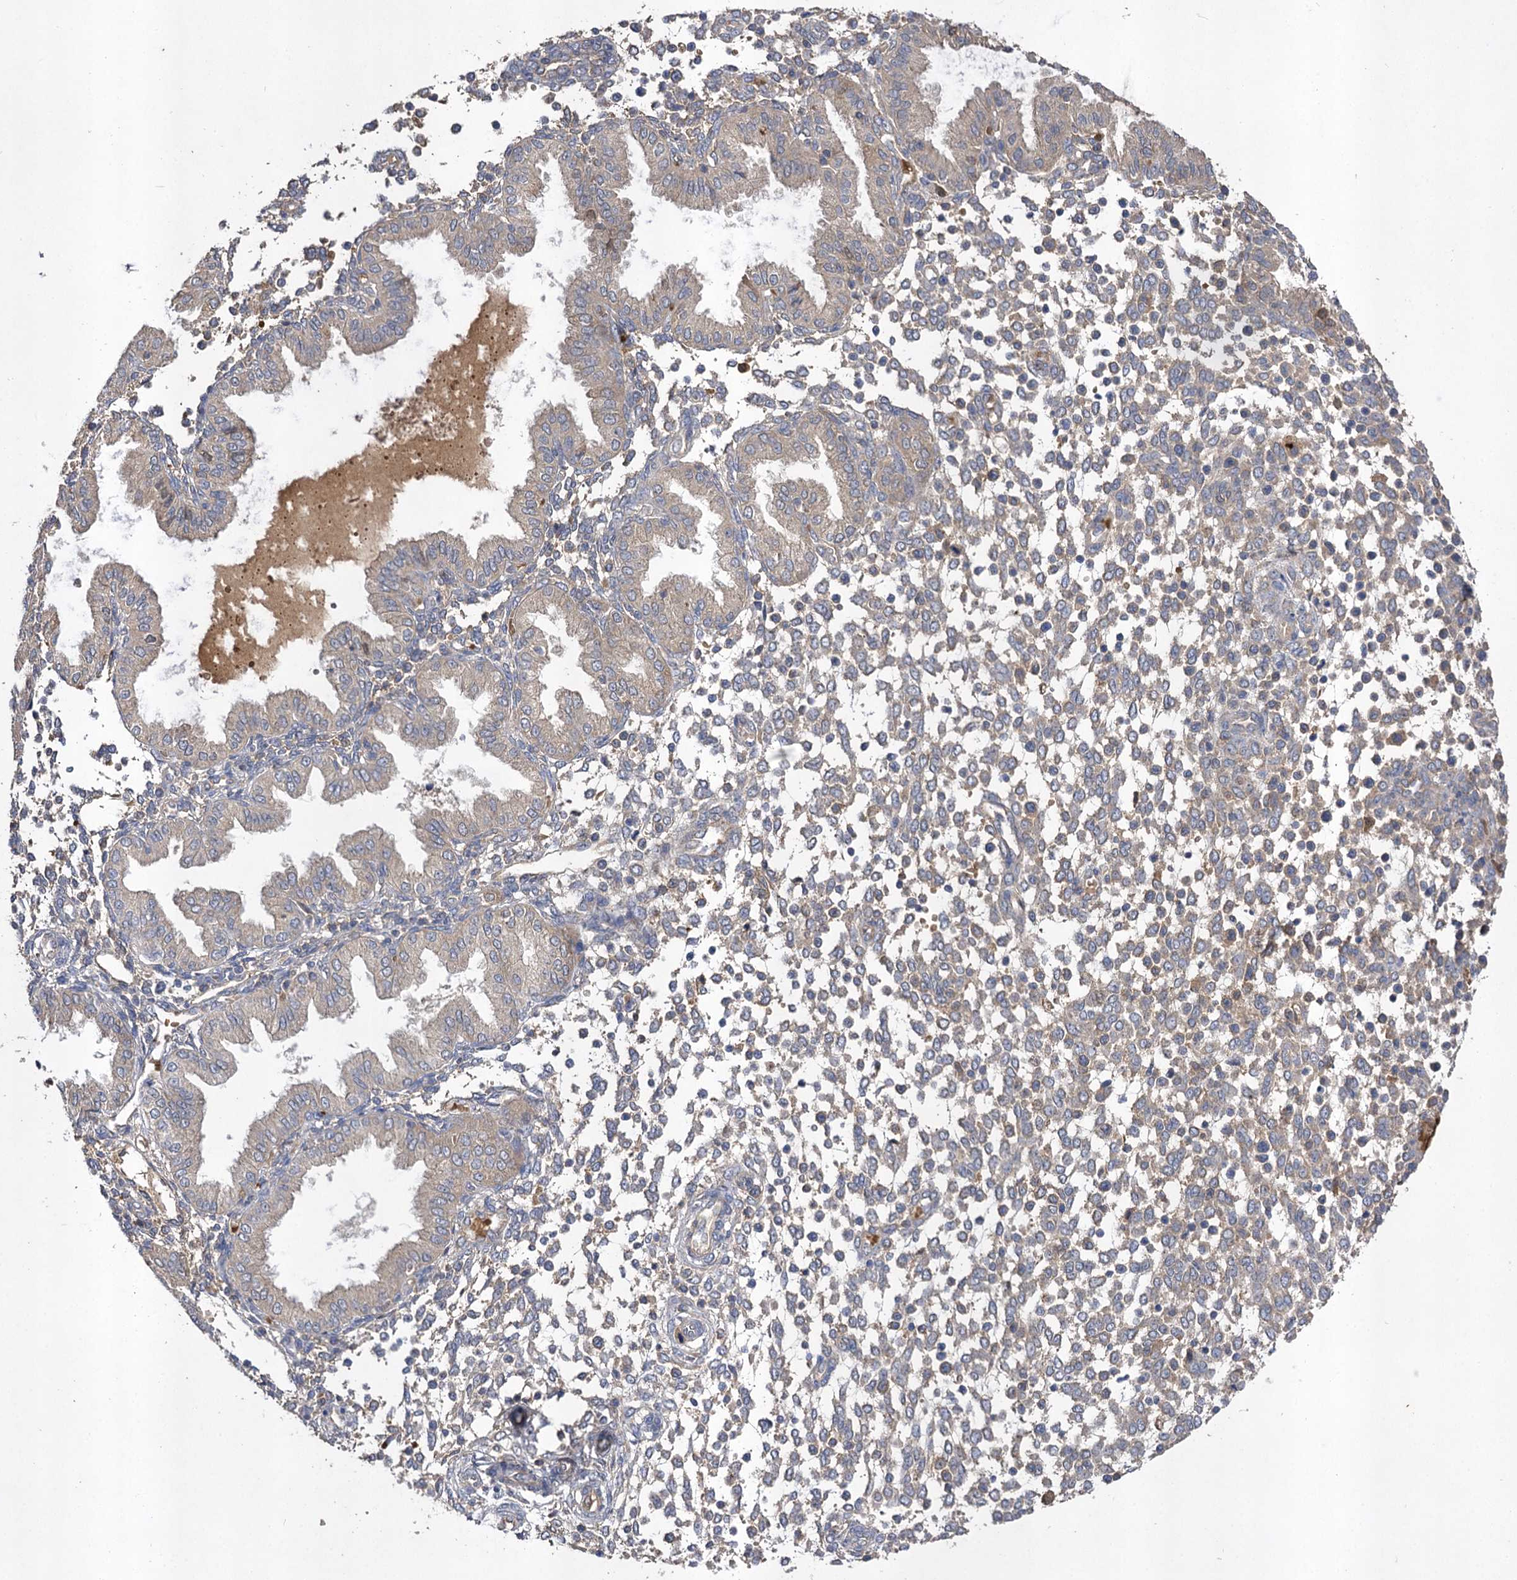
{"staining": {"intensity": "weak", "quantity": "<25%", "location": "cytoplasmic/membranous"}, "tissue": "endometrium", "cell_type": "Cells in endometrial stroma", "image_type": "normal", "snomed": [{"axis": "morphology", "description": "Normal tissue, NOS"}, {"axis": "topography", "description": "Endometrium"}], "caption": "The immunohistochemistry photomicrograph has no significant staining in cells in endometrial stroma of endometrium. (DAB (3,3'-diaminobenzidine) IHC with hematoxylin counter stain).", "gene": "USP50", "patient": {"sex": "female", "age": 53}}